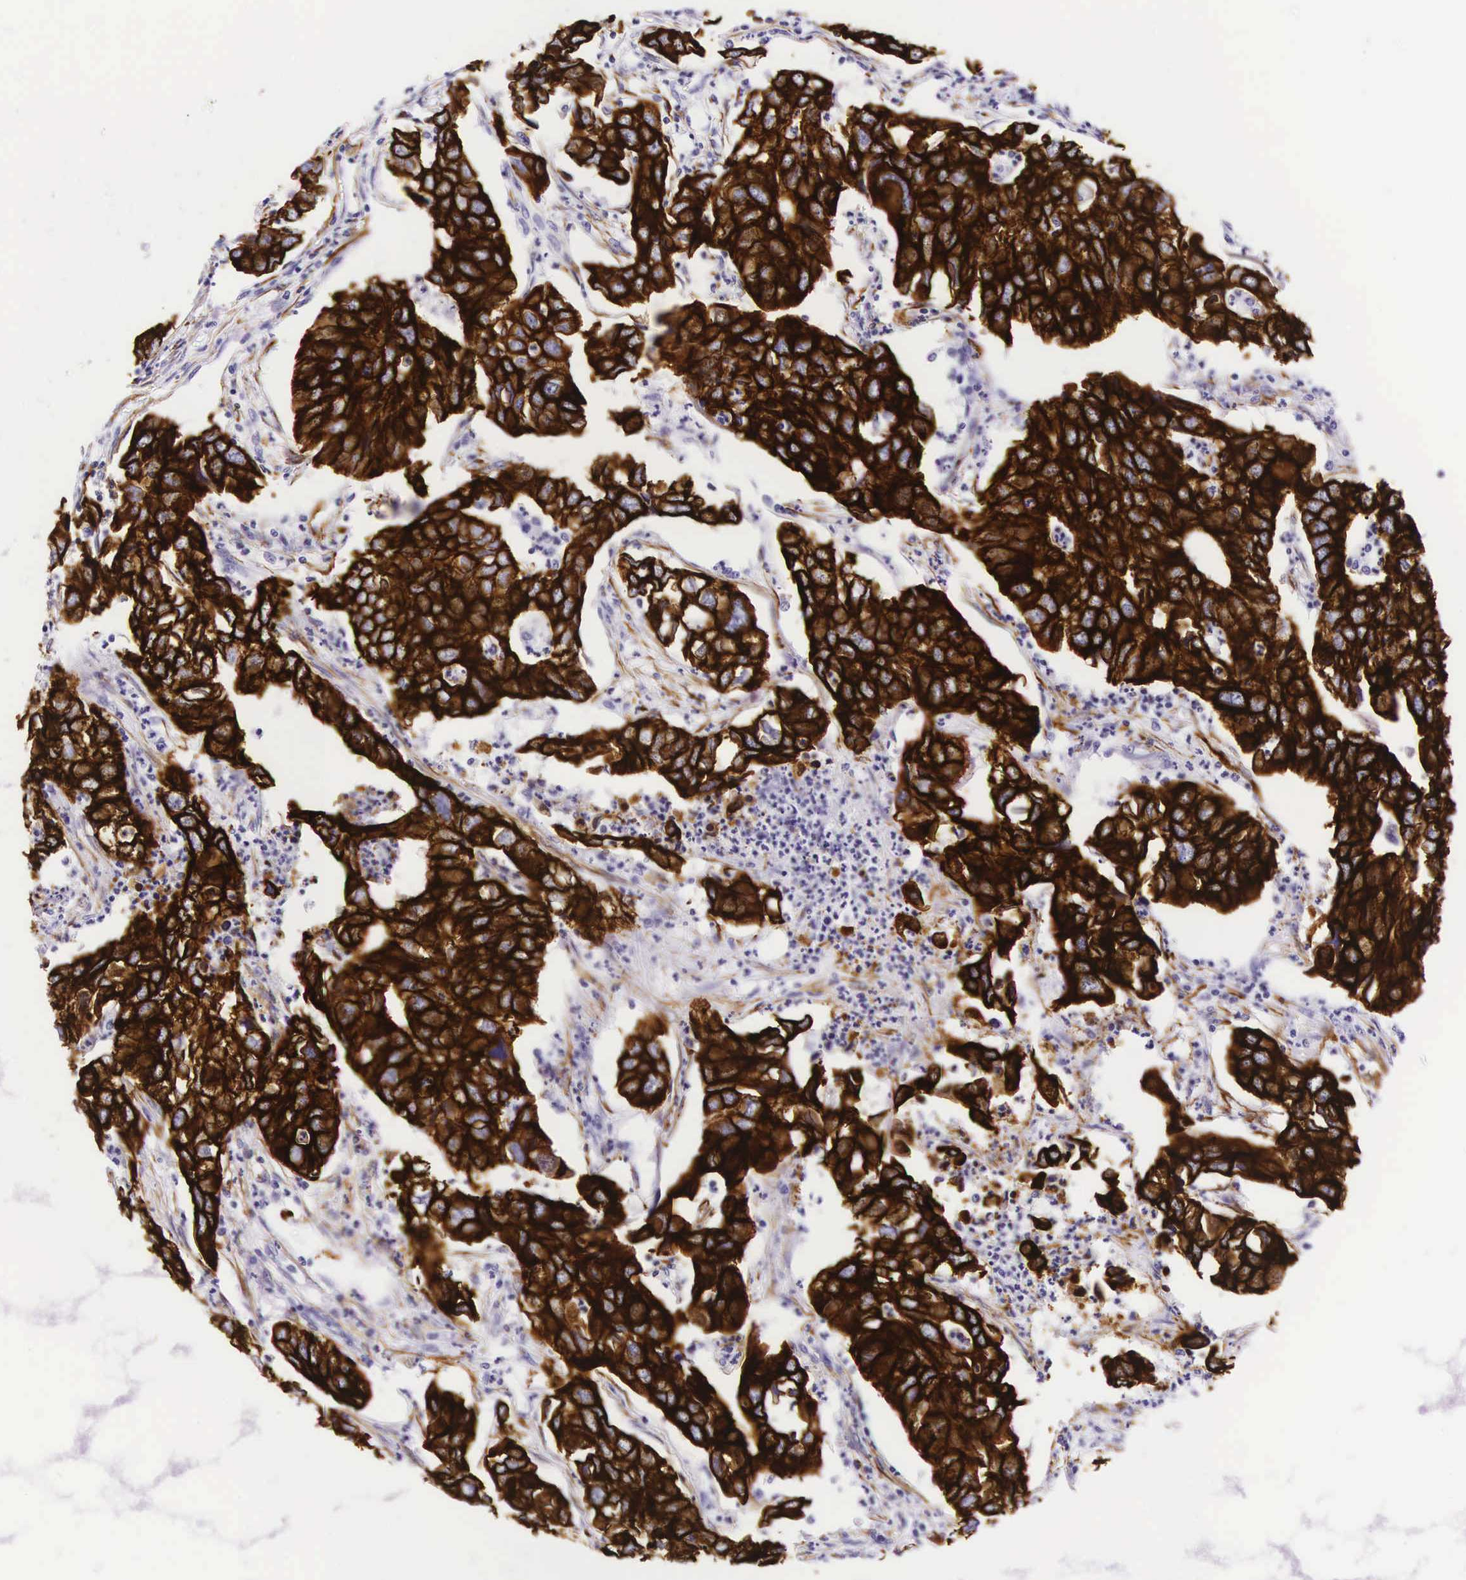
{"staining": {"intensity": "strong", "quantity": ">75%", "location": "cytoplasmic/membranous"}, "tissue": "lung cancer", "cell_type": "Tumor cells", "image_type": "cancer", "snomed": [{"axis": "morphology", "description": "Adenocarcinoma, NOS"}, {"axis": "topography", "description": "Lung"}], "caption": "Protein analysis of lung adenocarcinoma tissue shows strong cytoplasmic/membranous positivity in about >75% of tumor cells.", "gene": "KRT18", "patient": {"sex": "male", "age": 48}}